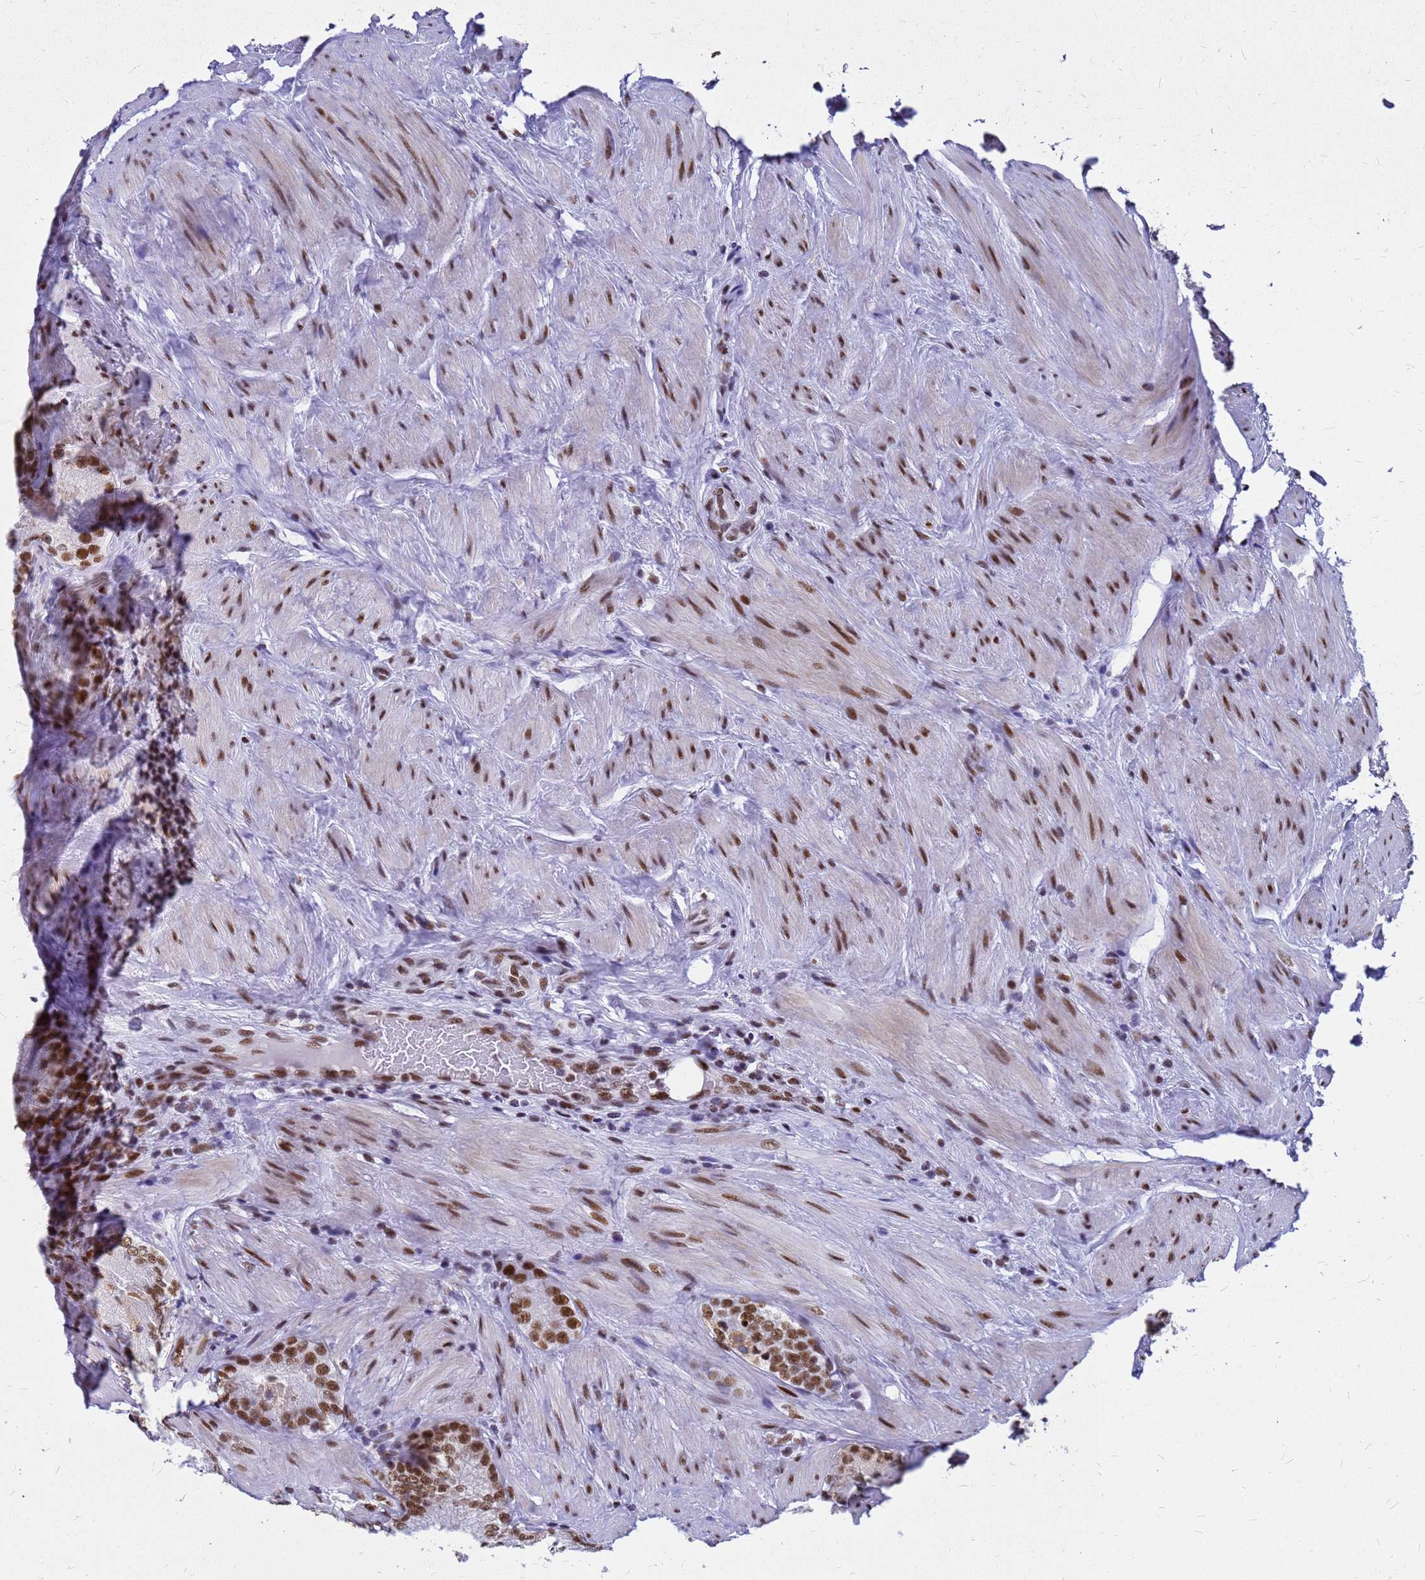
{"staining": {"intensity": "moderate", "quantity": ">75%", "location": "nuclear"}, "tissue": "prostate cancer", "cell_type": "Tumor cells", "image_type": "cancer", "snomed": [{"axis": "morphology", "description": "Adenocarcinoma, High grade"}, {"axis": "topography", "description": "Prostate"}], "caption": "Immunohistochemistry (IHC) micrograph of neoplastic tissue: prostate cancer stained using immunohistochemistry demonstrates medium levels of moderate protein expression localized specifically in the nuclear of tumor cells, appearing as a nuclear brown color.", "gene": "SART3", "patient": {"sex": "male", "age": 66}}